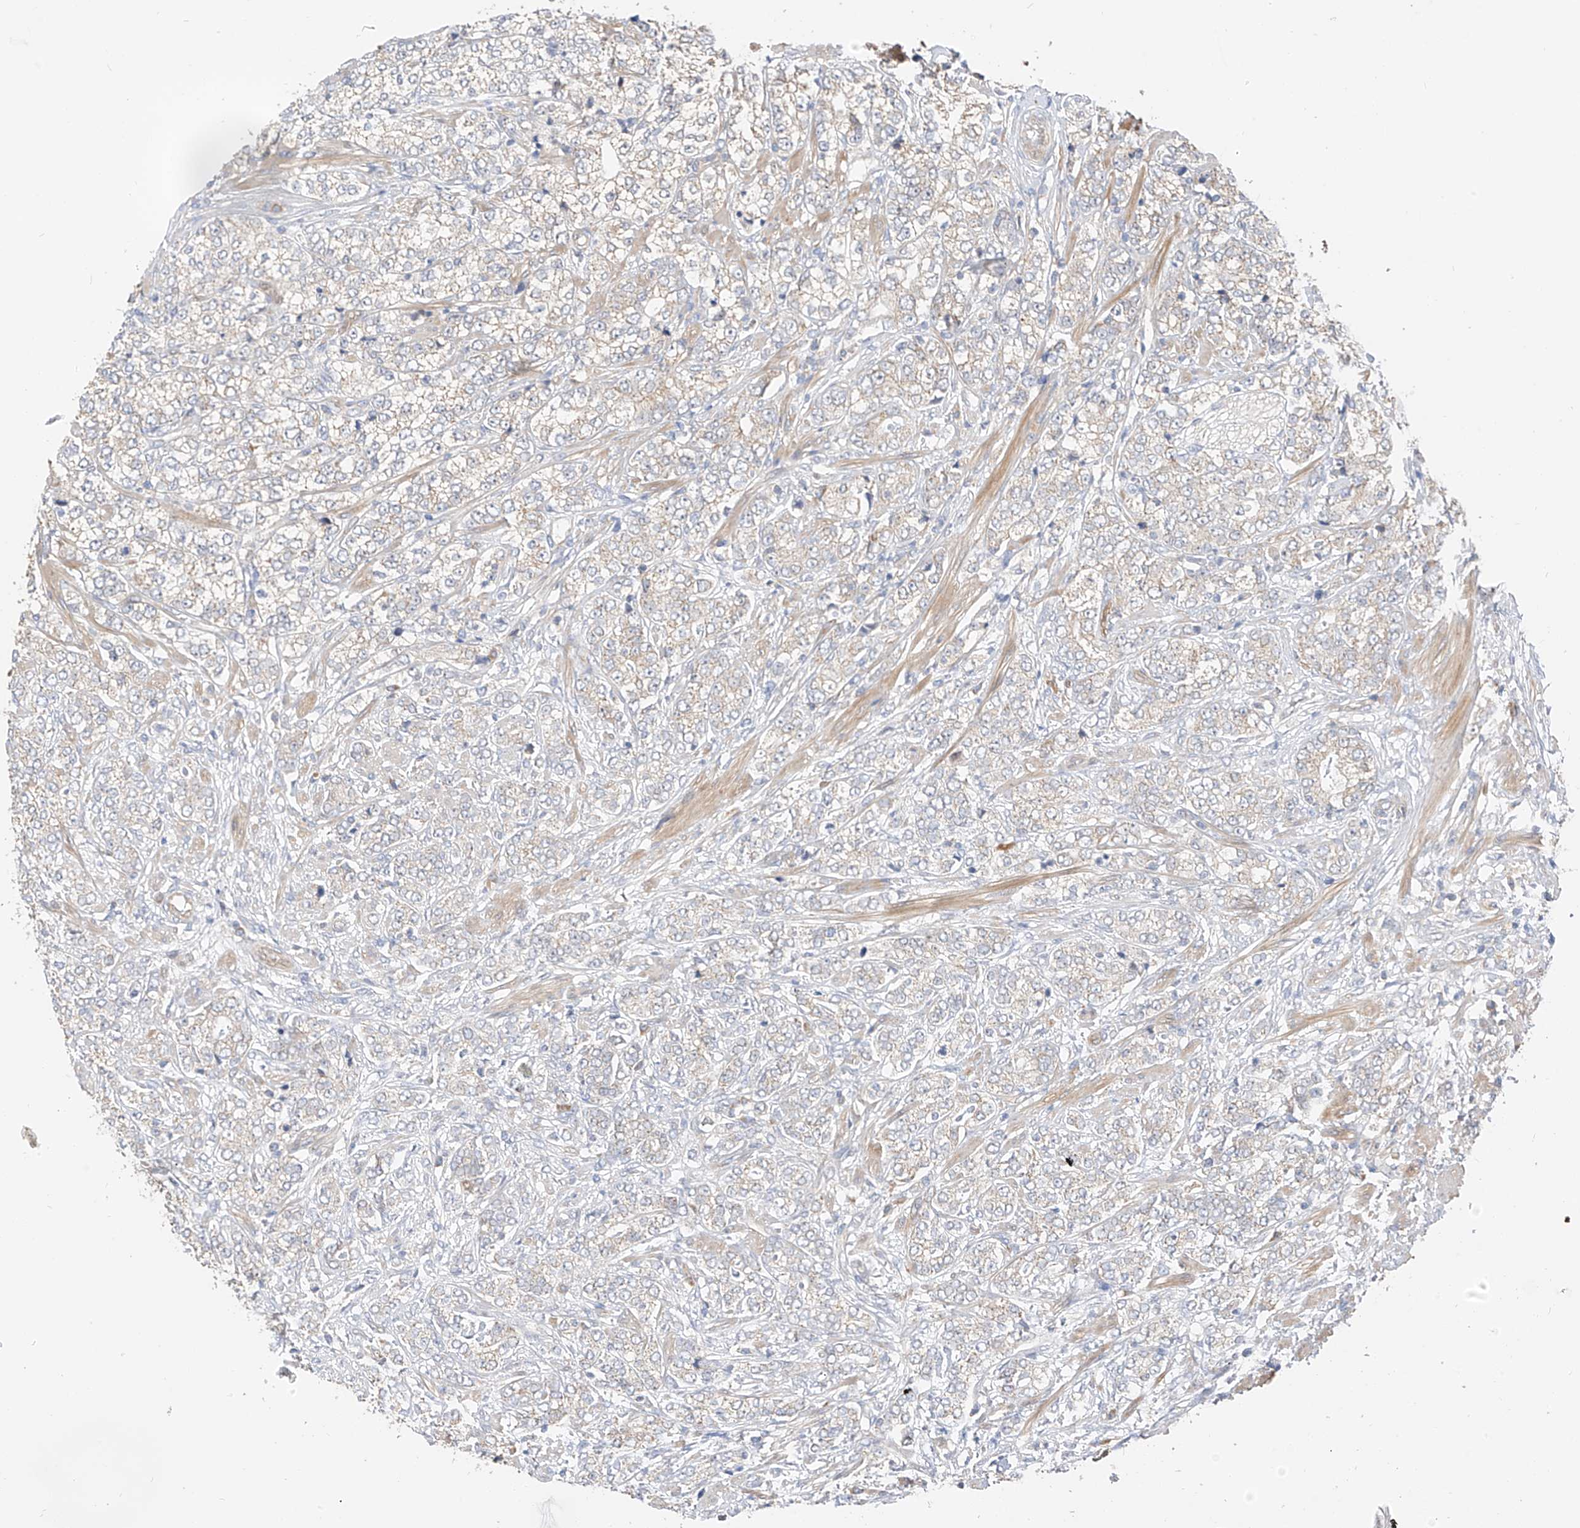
{"staining": {"intensity": "weak", "quantity": "25%-75%", "location": "cytoplasmic/membranous"}, "tissue": "prostate cancer", "cell_type": "Tumor cells", "image_type": "cancer", "snomed": [{"axis": "morphology", "description": "Adenocarcinoma, High grade"}, {"axis": "topography", "description": "Prostate"}], "caption": "Prostate cancer stained with DAB immunohistochemistry (IHC) reveals low levels of weak cytoplasmic/membranous expression in approximately 25%-75% of tumor cells. Immunohistochemistry stains the protein in brown and the nuclei are stained blue.", "gene": "PPA2", "patient": {"sex": "male", "age": 69}}